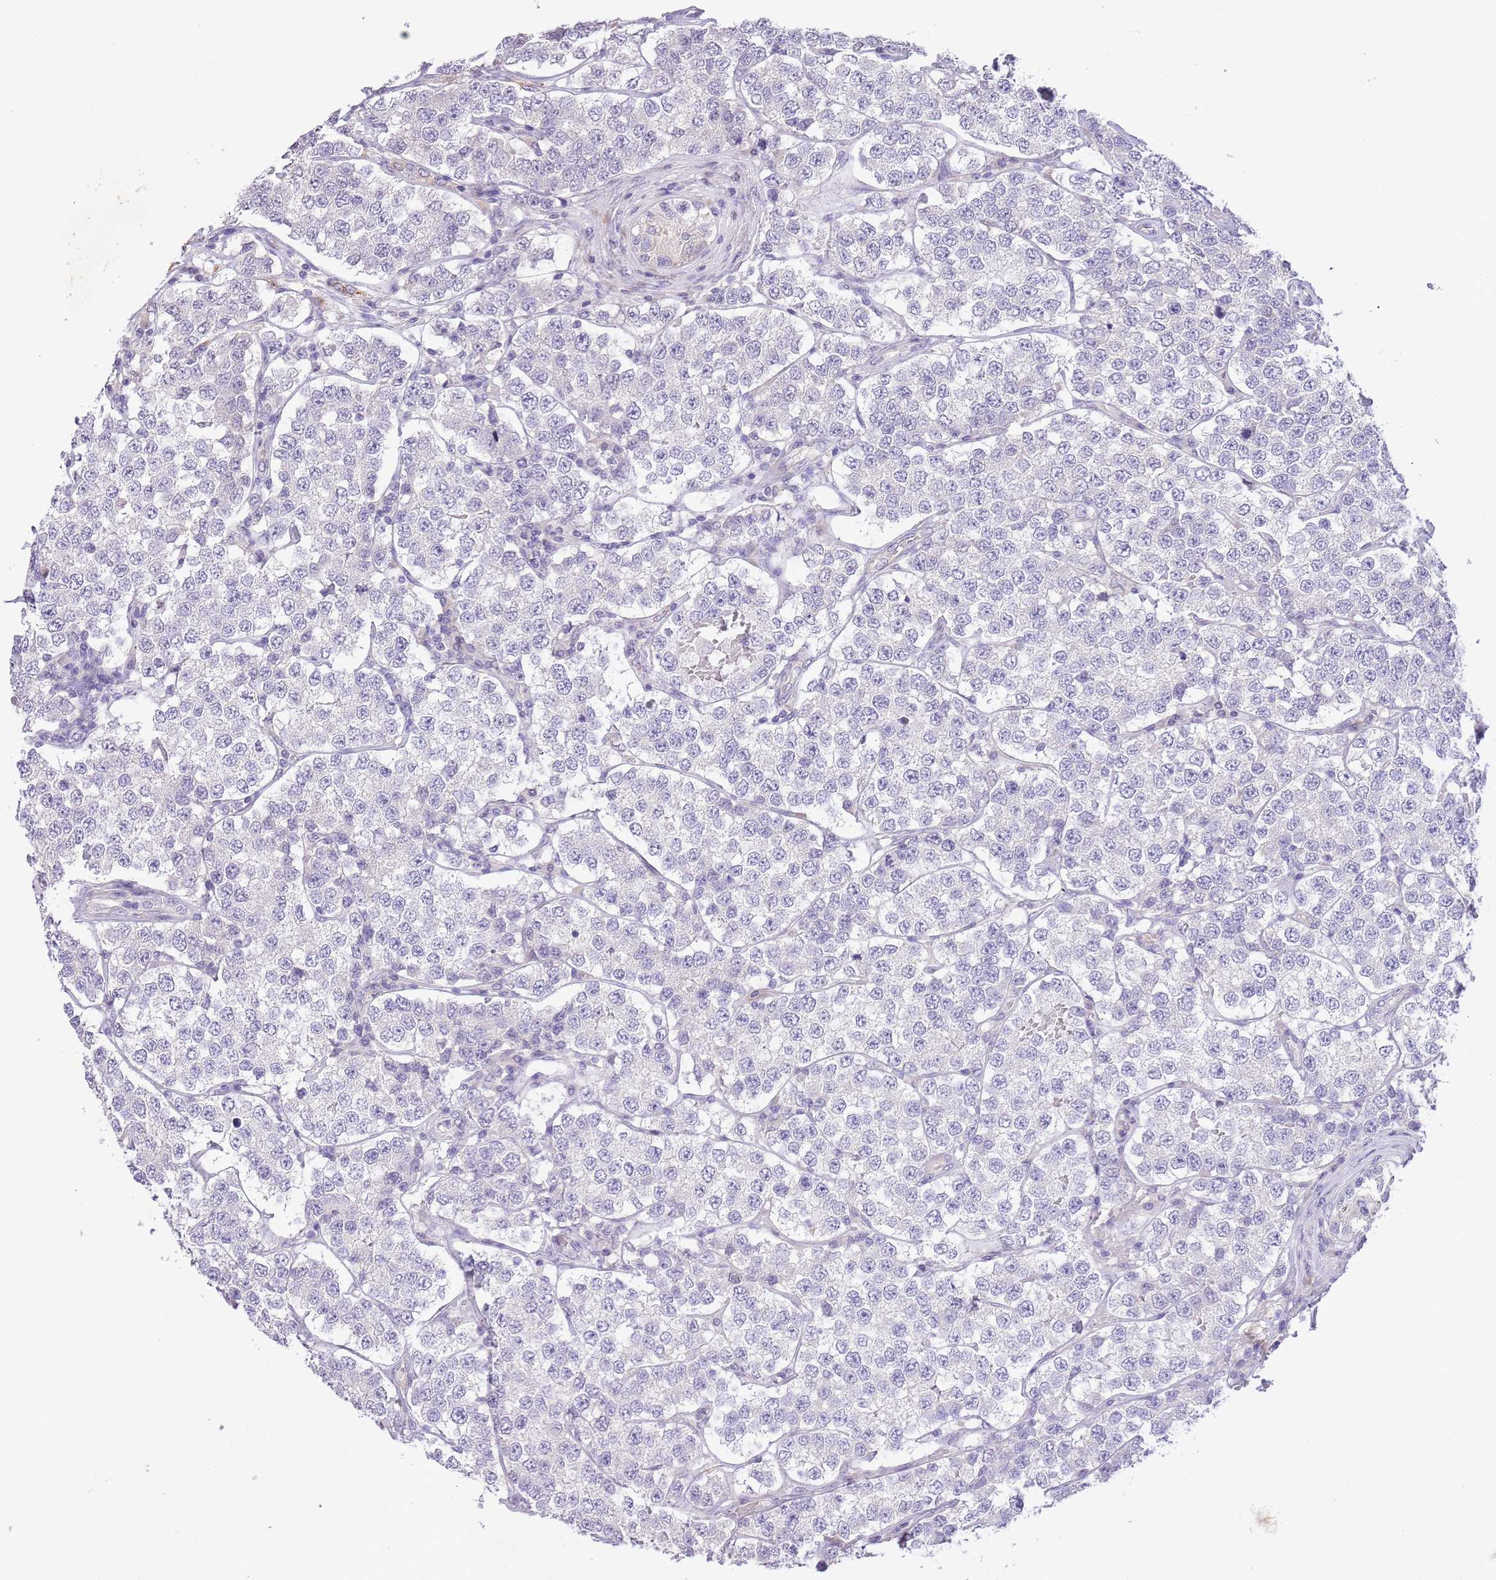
{"staining": {"intensity": "negative", "quantity": "none", "location": "none"}, "tissue": "testis cancer", "cell_type": "Tumor cells", "image_type": "cancer", "snomed": [{"axis": "morphology", "description": "Seminoma, NOS"}, {"axis": "topography", "description": "Testis"}], "caption": "This is an immunohistochemistry (IHC) histopathology image of human testis cancer. There is no staining in tumor cells.", "gene": "ZNF658", "patient": {"sex": "male", "age": 34}}